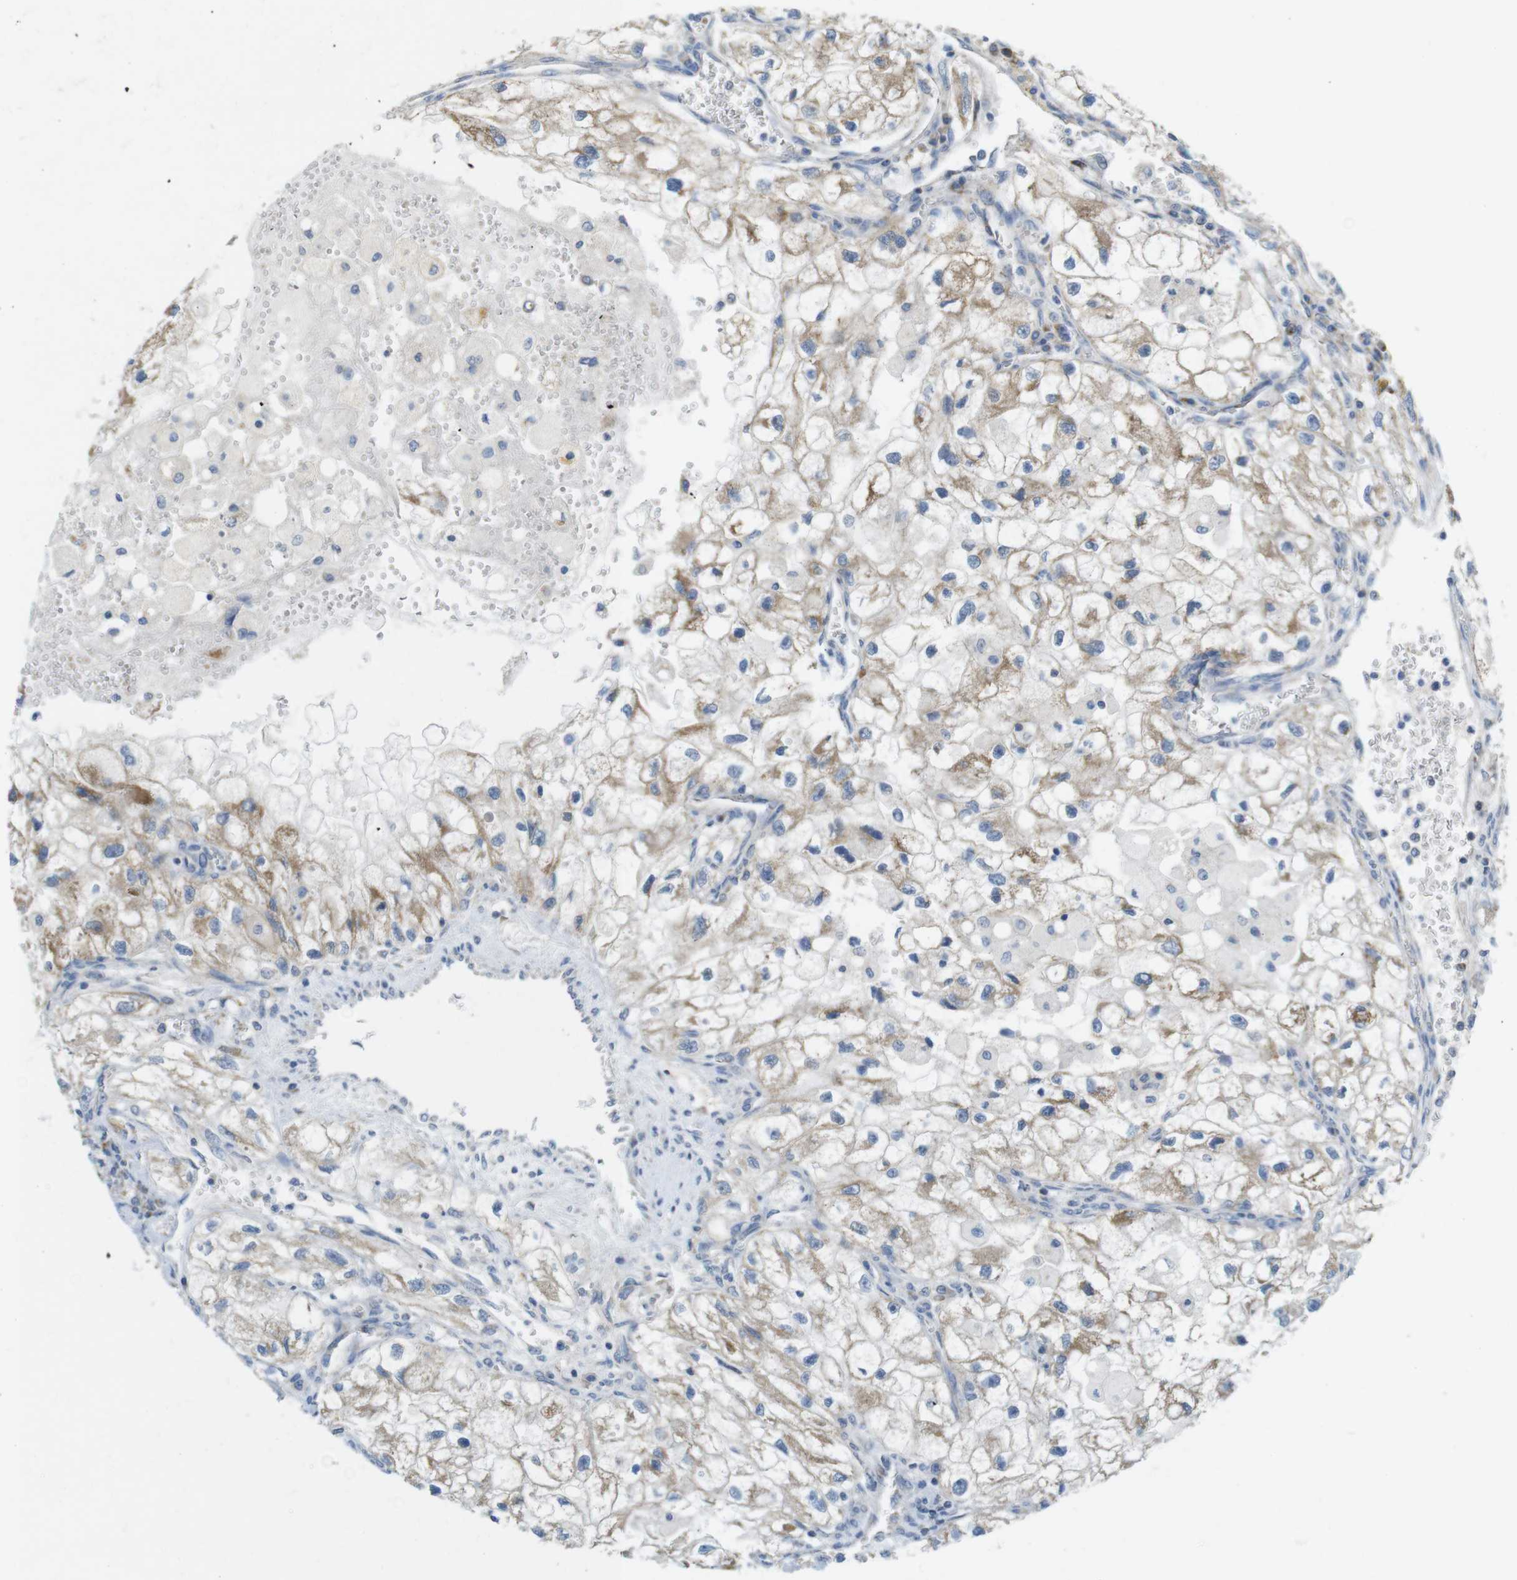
{"staining": {"intensity": "weak", "quantity": "25%-75%", "location": "cytoplasmic/membranous"}, "tissue": "renal cancer", "cell_type": "Tumor cells", "image_type": "cancer", "snomed": [{"axis": "morphology", "description": "Adenocarcinoma, NOS"}, {"axis": "topography", "description": "Kidney"}], "caption": "This is an image of immunohistochemistry (IHC) staining of renal cancer, which shows weak expression in the cytoplasmic/membranous of tumor cells.", "gene": "MARCHF1", "patient": {"sex": "female", "age": 70}}